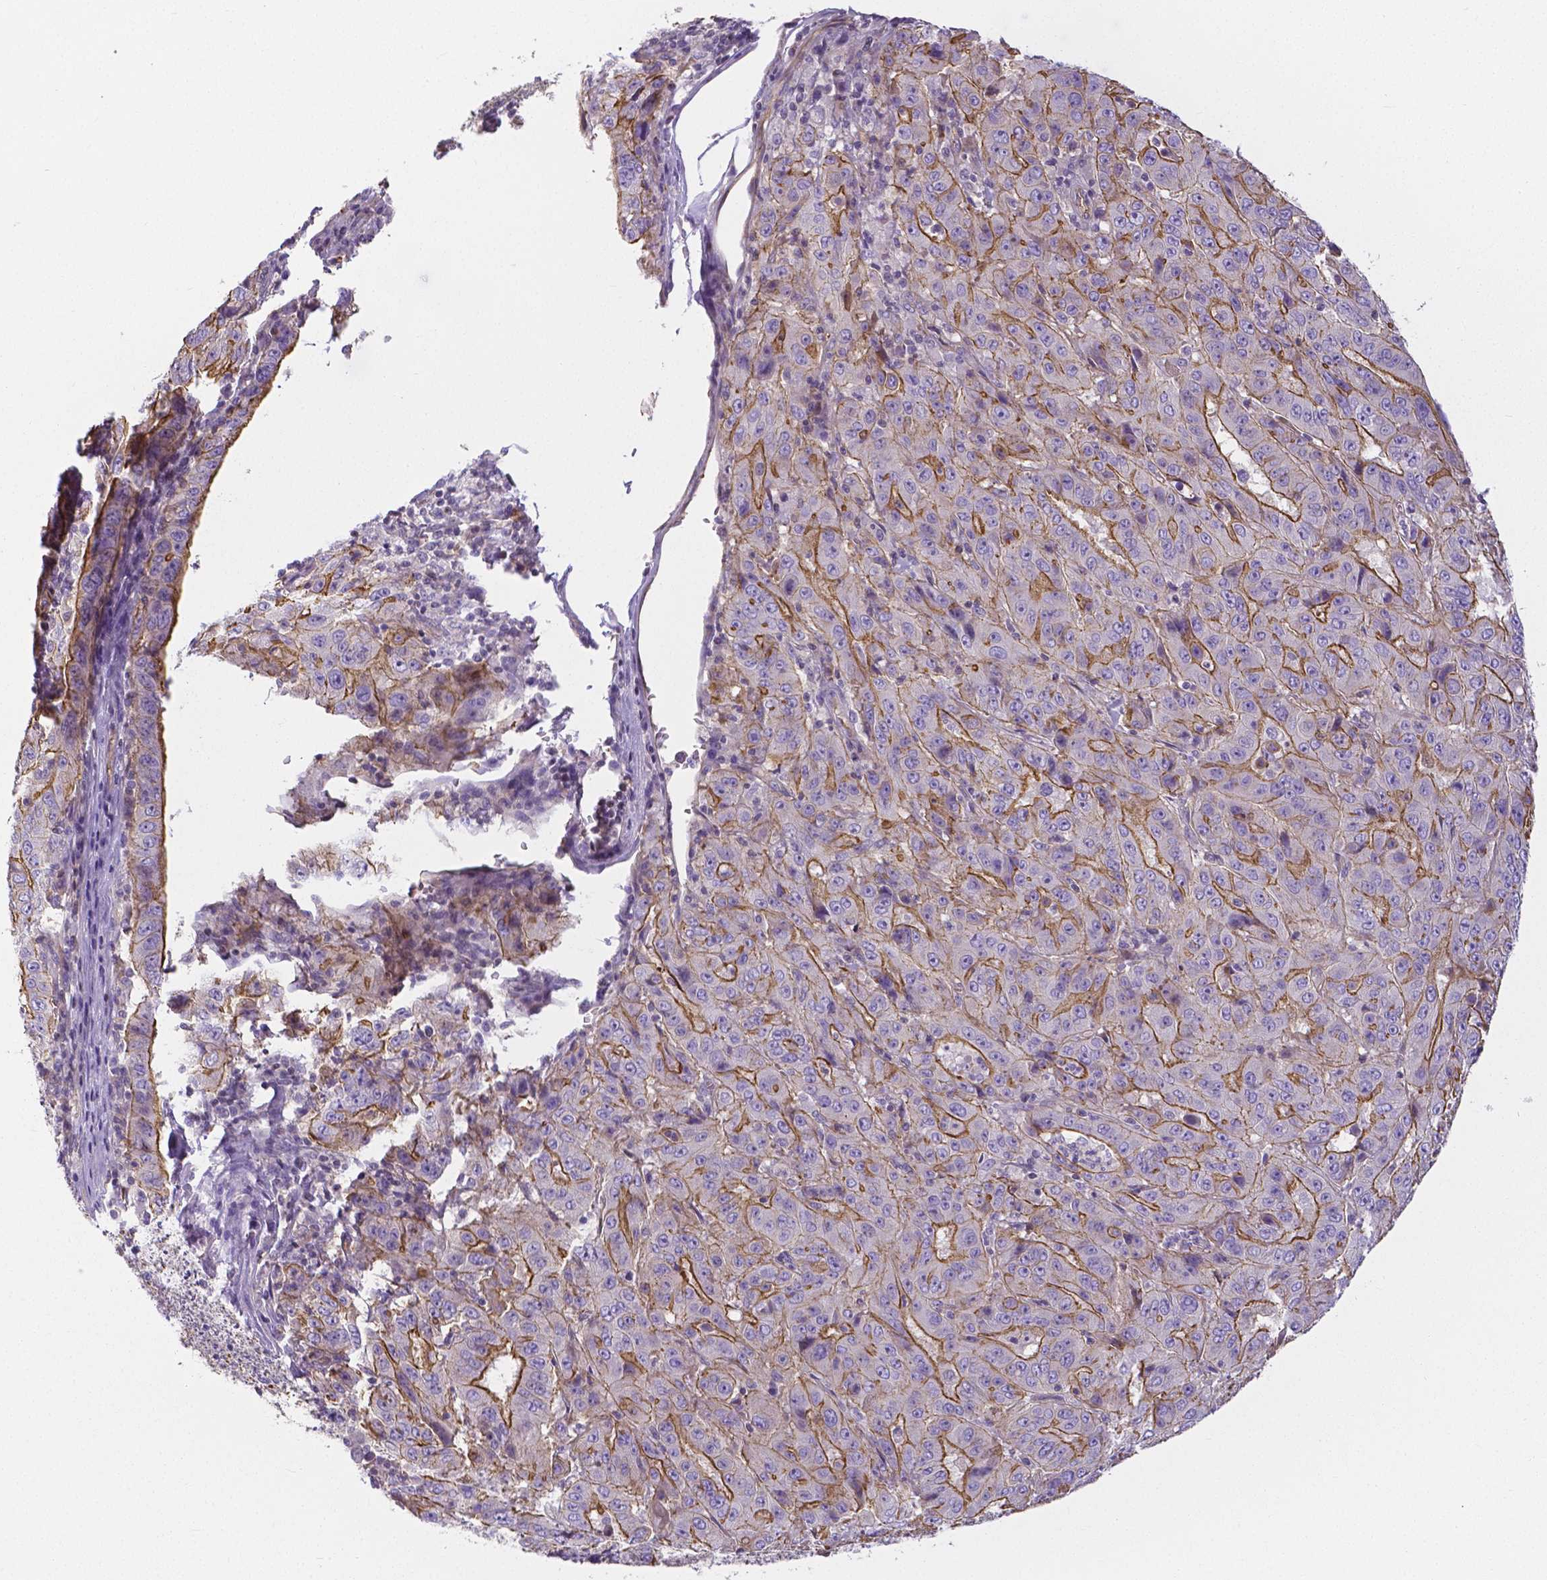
{"staining": {"intensity": "strong", "quantity": "25%-75%", "location": "cytoplasmic/membranous"}, "tissue": "pancreatic cancer", "cell_type": "Tumor cells", "image_type": "cancer", "snomed": [{"axis": "morphology", "description": "Adenocarcinoma, NOS"}, {"axis": "topography", "description": "Pancreas"}], "caption": "Protein staining exhibits strong cytoplasmic/membranous positivity in approximately 25%-75% of tumor cells in pancreatic cancer.", "gene": "CRMP1", "patient": {"sex": "male", "age": 63}}